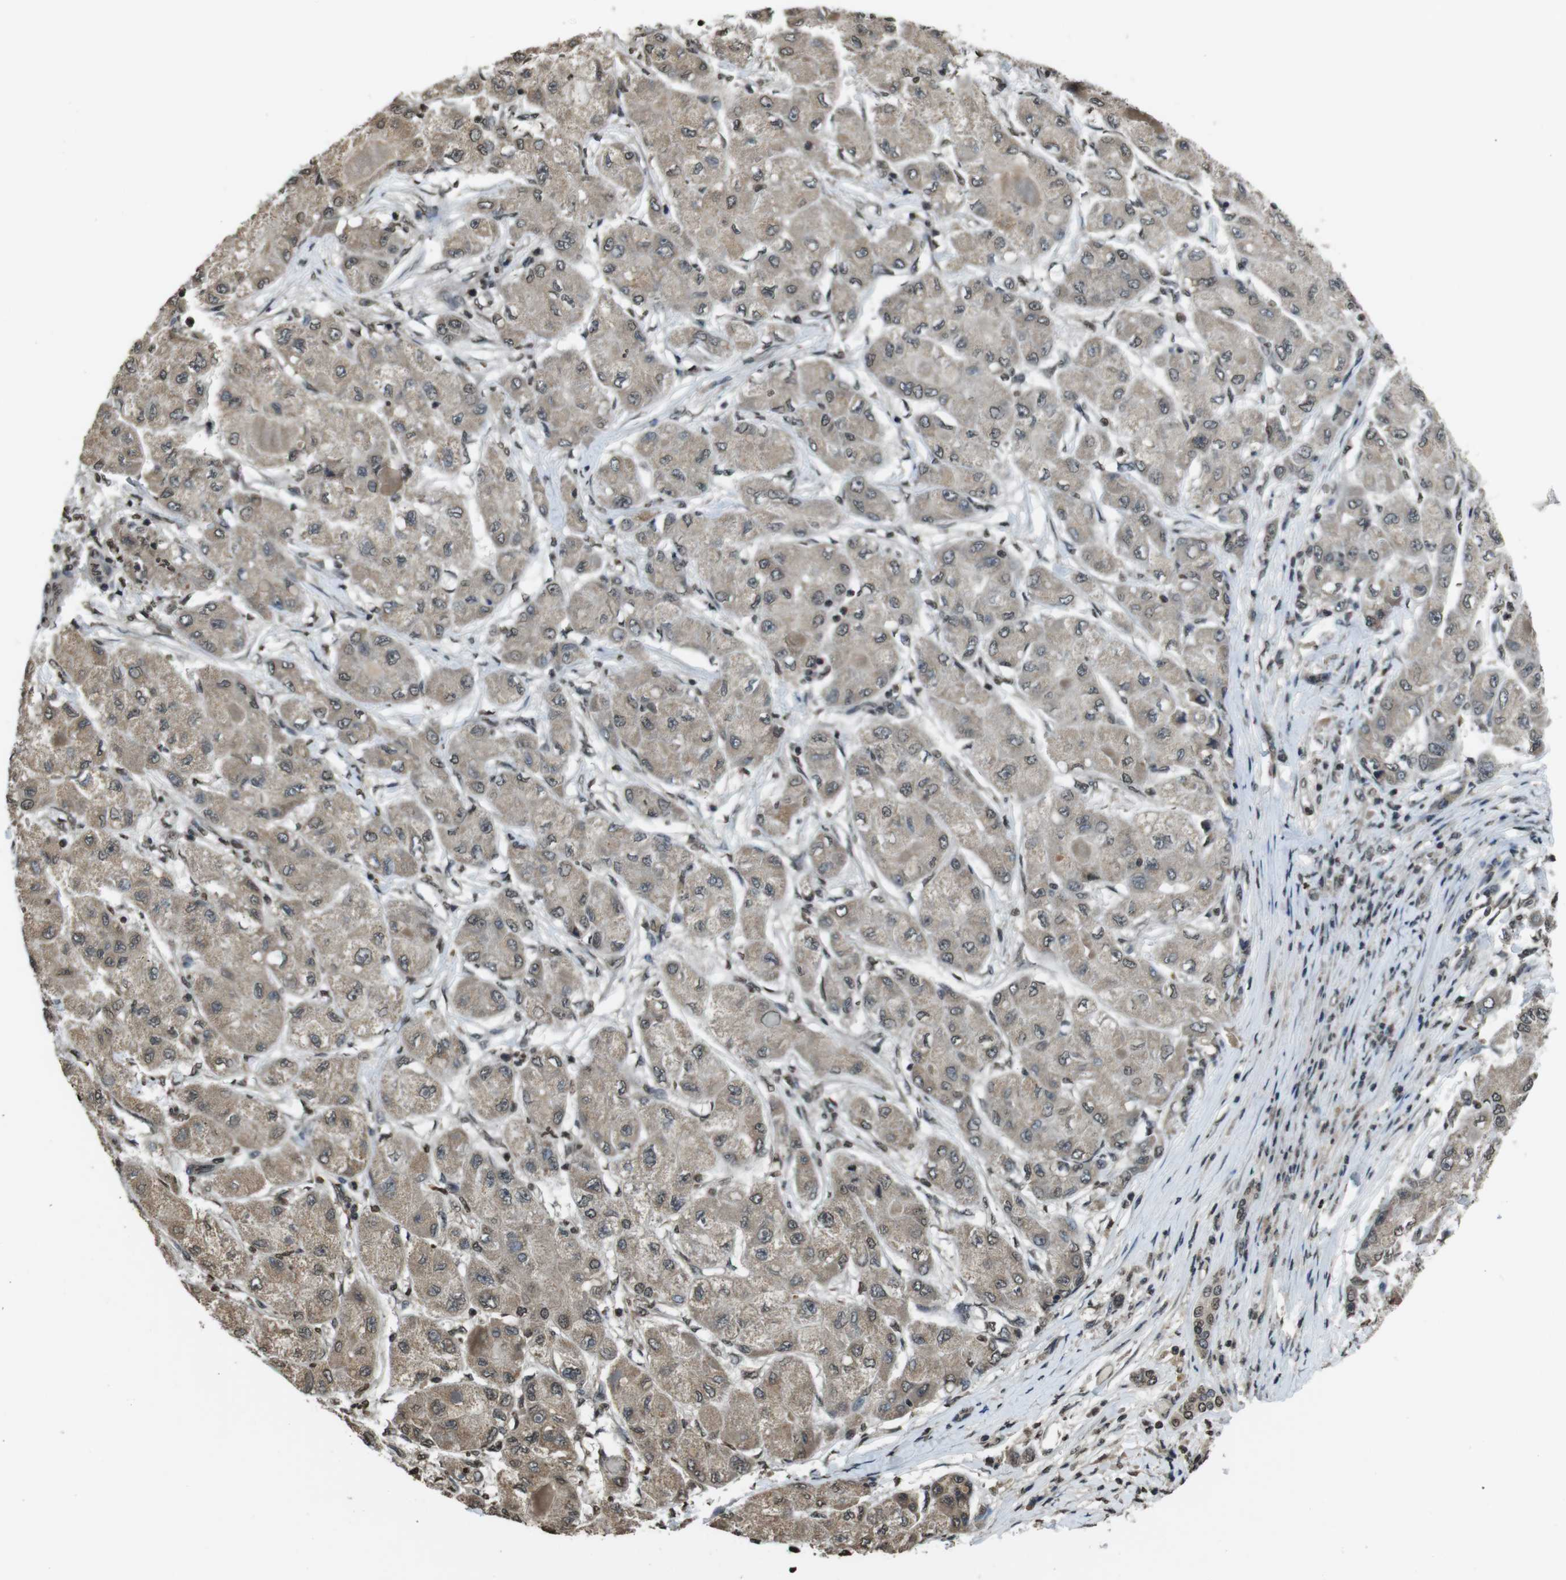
{"staining": {"intensity": "weak", "quantity": "25%-75%", "location": "nuclear"}, "tissue": "liver cancer", "cell_type": "Tumor cells", "image_type": "cancer", "snomed": [{"axis": "morphology", "description": "Carcinoma, Hepatocellular, NOS"}, {"axis": "topography", "description": "Liver"}], "caption": "IHC image of liver cancer (hepatocellular carcinoma) stained for a protein (brown), which exhibits low levels of weak nuclear expression in approximately 25%-75% of tumor cells.", "gene": "MAF", "patient": {"sex": "male", "age": 80}}